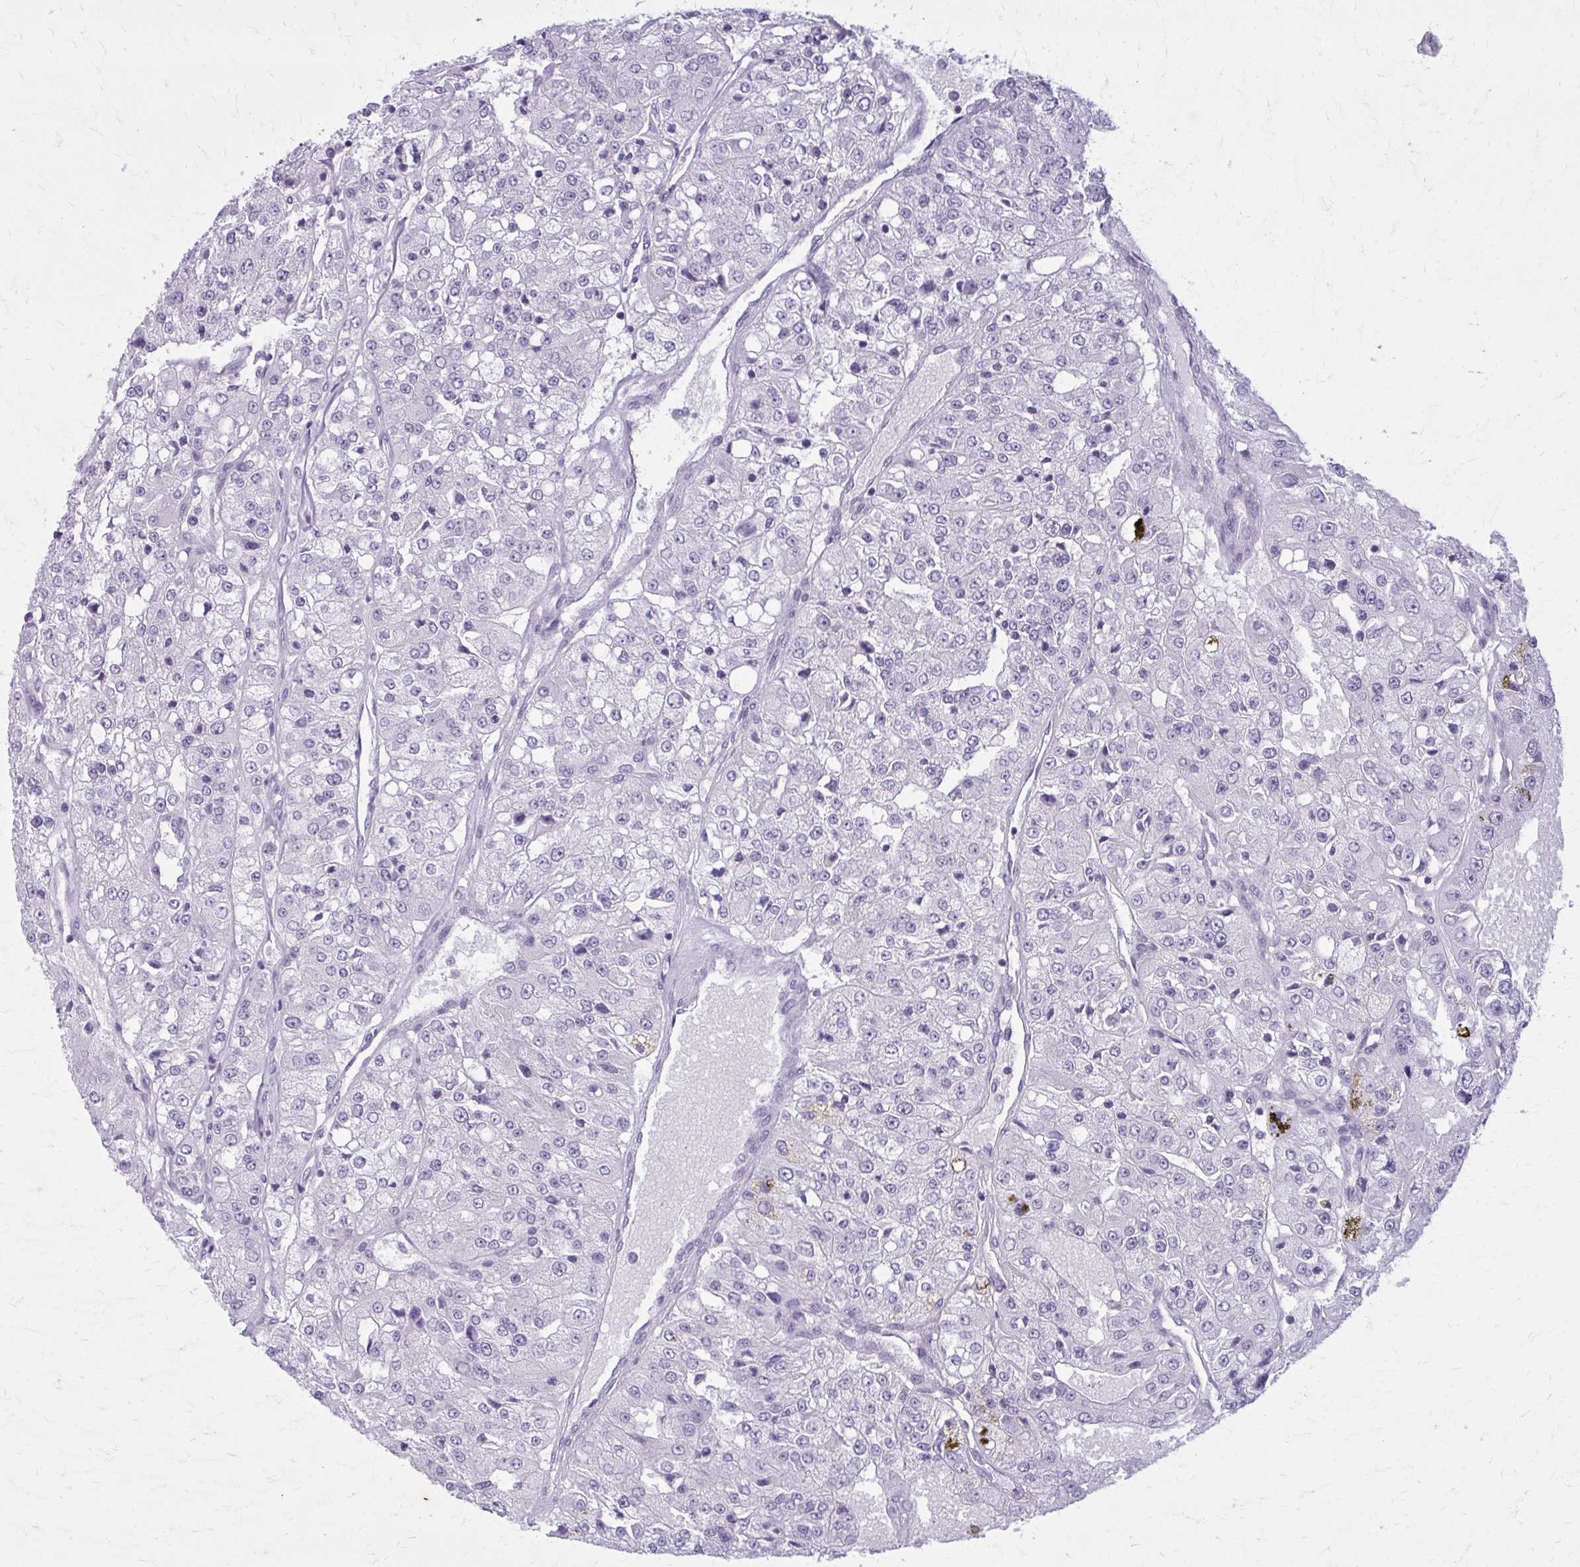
{"staining": {"intensity": "negative", "quantity": "none", "location": "none"}, "tissue": "renal cancer", "cell_type": "Tumor cells", "image_type": "cancer", "snomed": [{"axis": "morphology", "description": "Adenocarcinoma, NOS"}, {"axis": "topography", "description": "Kidney"}], "caption": "This is an IHC photomicrograph of renal cancer. There is no positivity in tumor cells.", "gene": "CARD9", "patient": {"sex": "female", "age": 63}}